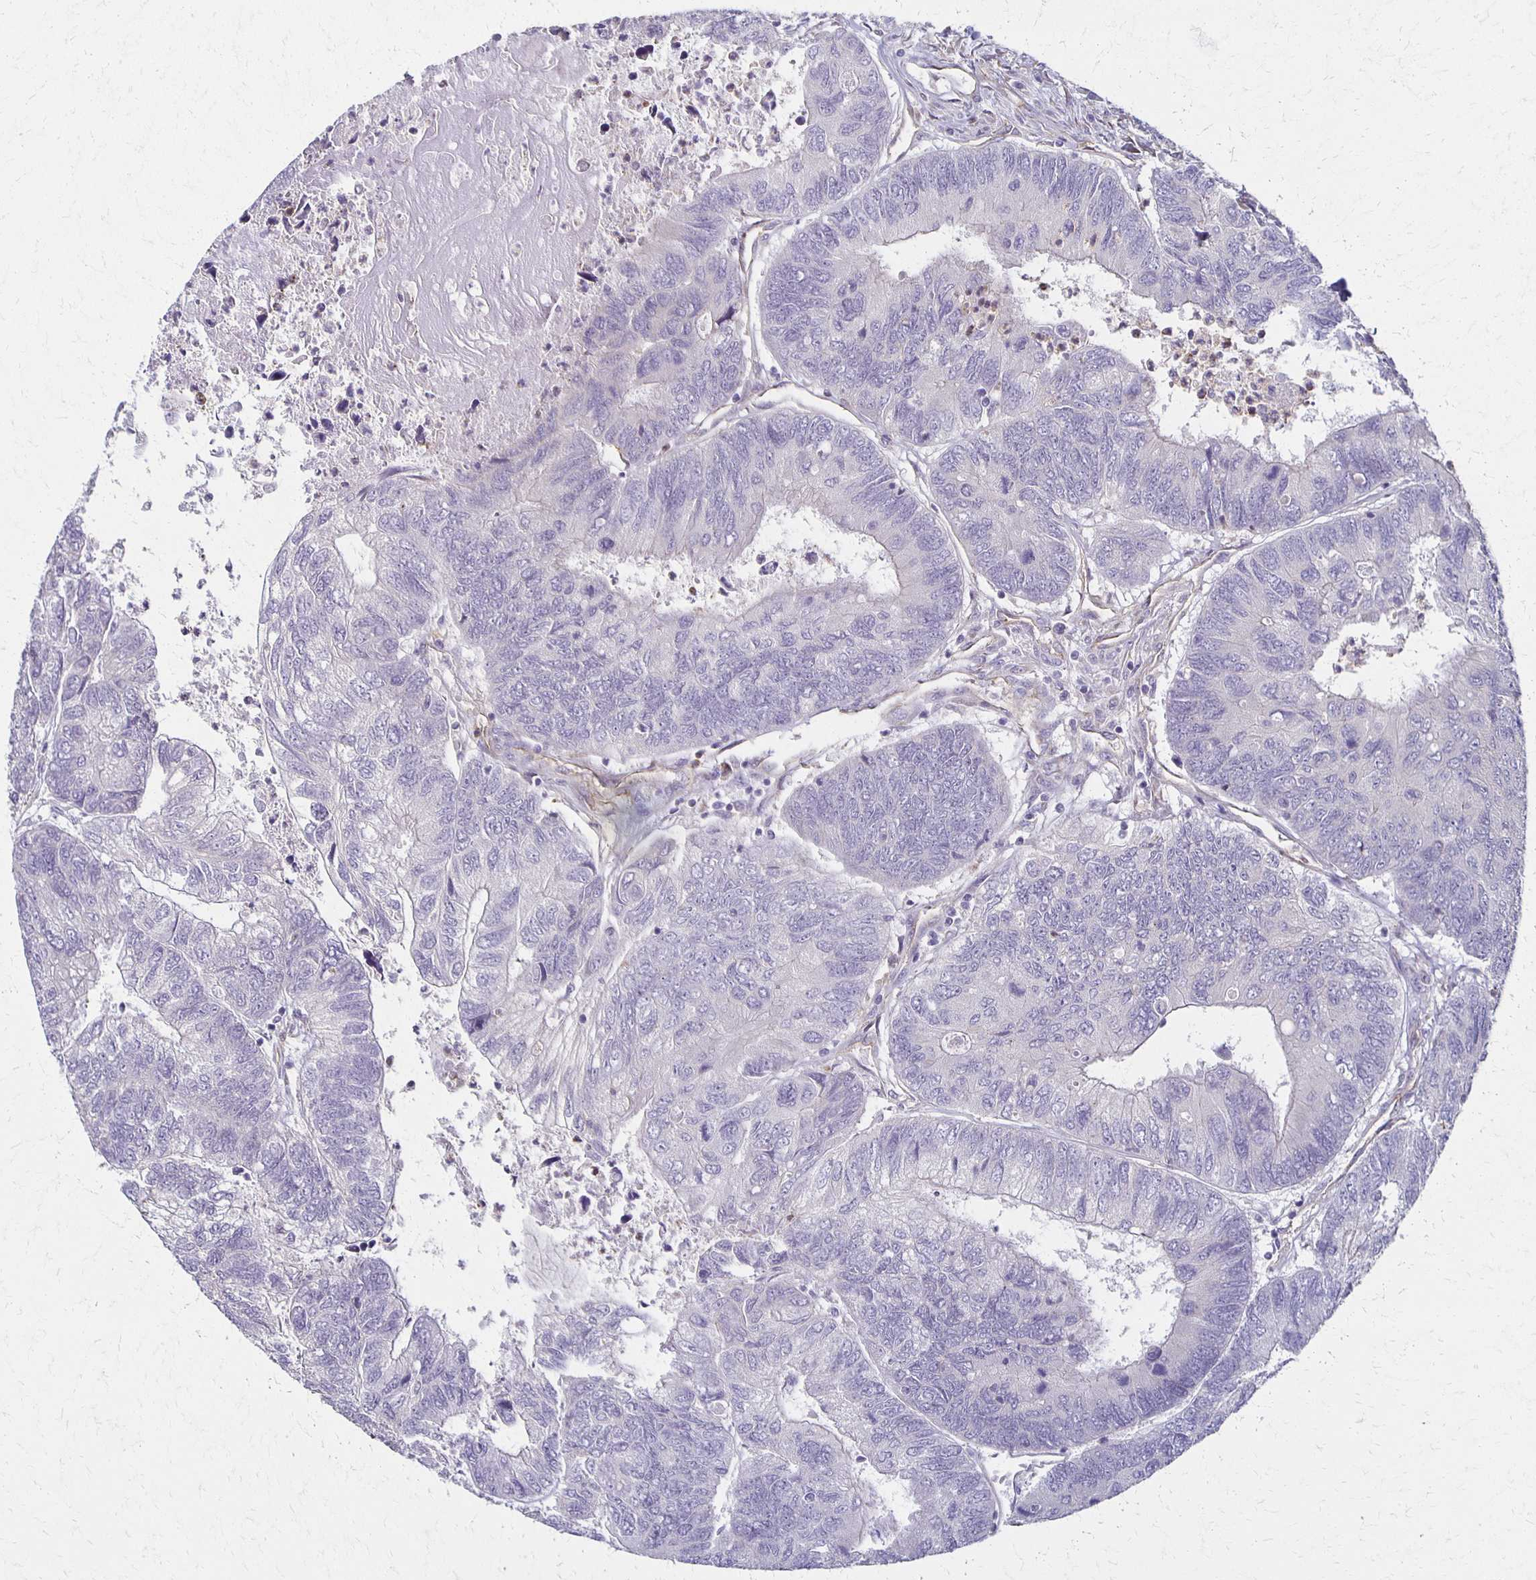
{"staining": {"intensity": "negative", "quantity": "none", "location": "none"}, "tissue": "colorectal cancer", "cell_type": "Tumor cells", "image_type": "cancer", "snomed": [{"axis": "morphology", "description": "Adenocarcinoma, NOS"}, {"axis": "topography", "description": "Colon"}], "caption": "Immunohistochemistry (IHC) photomicrograph of neoplastic tissue: human colorectal cancer stained with DAB shows no significant protein positivity in tumor cells. (Stains: DAB immunohistochemistry (IHC) with hematoxylin counter stain, Microscopy: brightfield microscopy at high magnification).", "gene": "GPX4", "patient": {"sex": "female", "age": 67}}